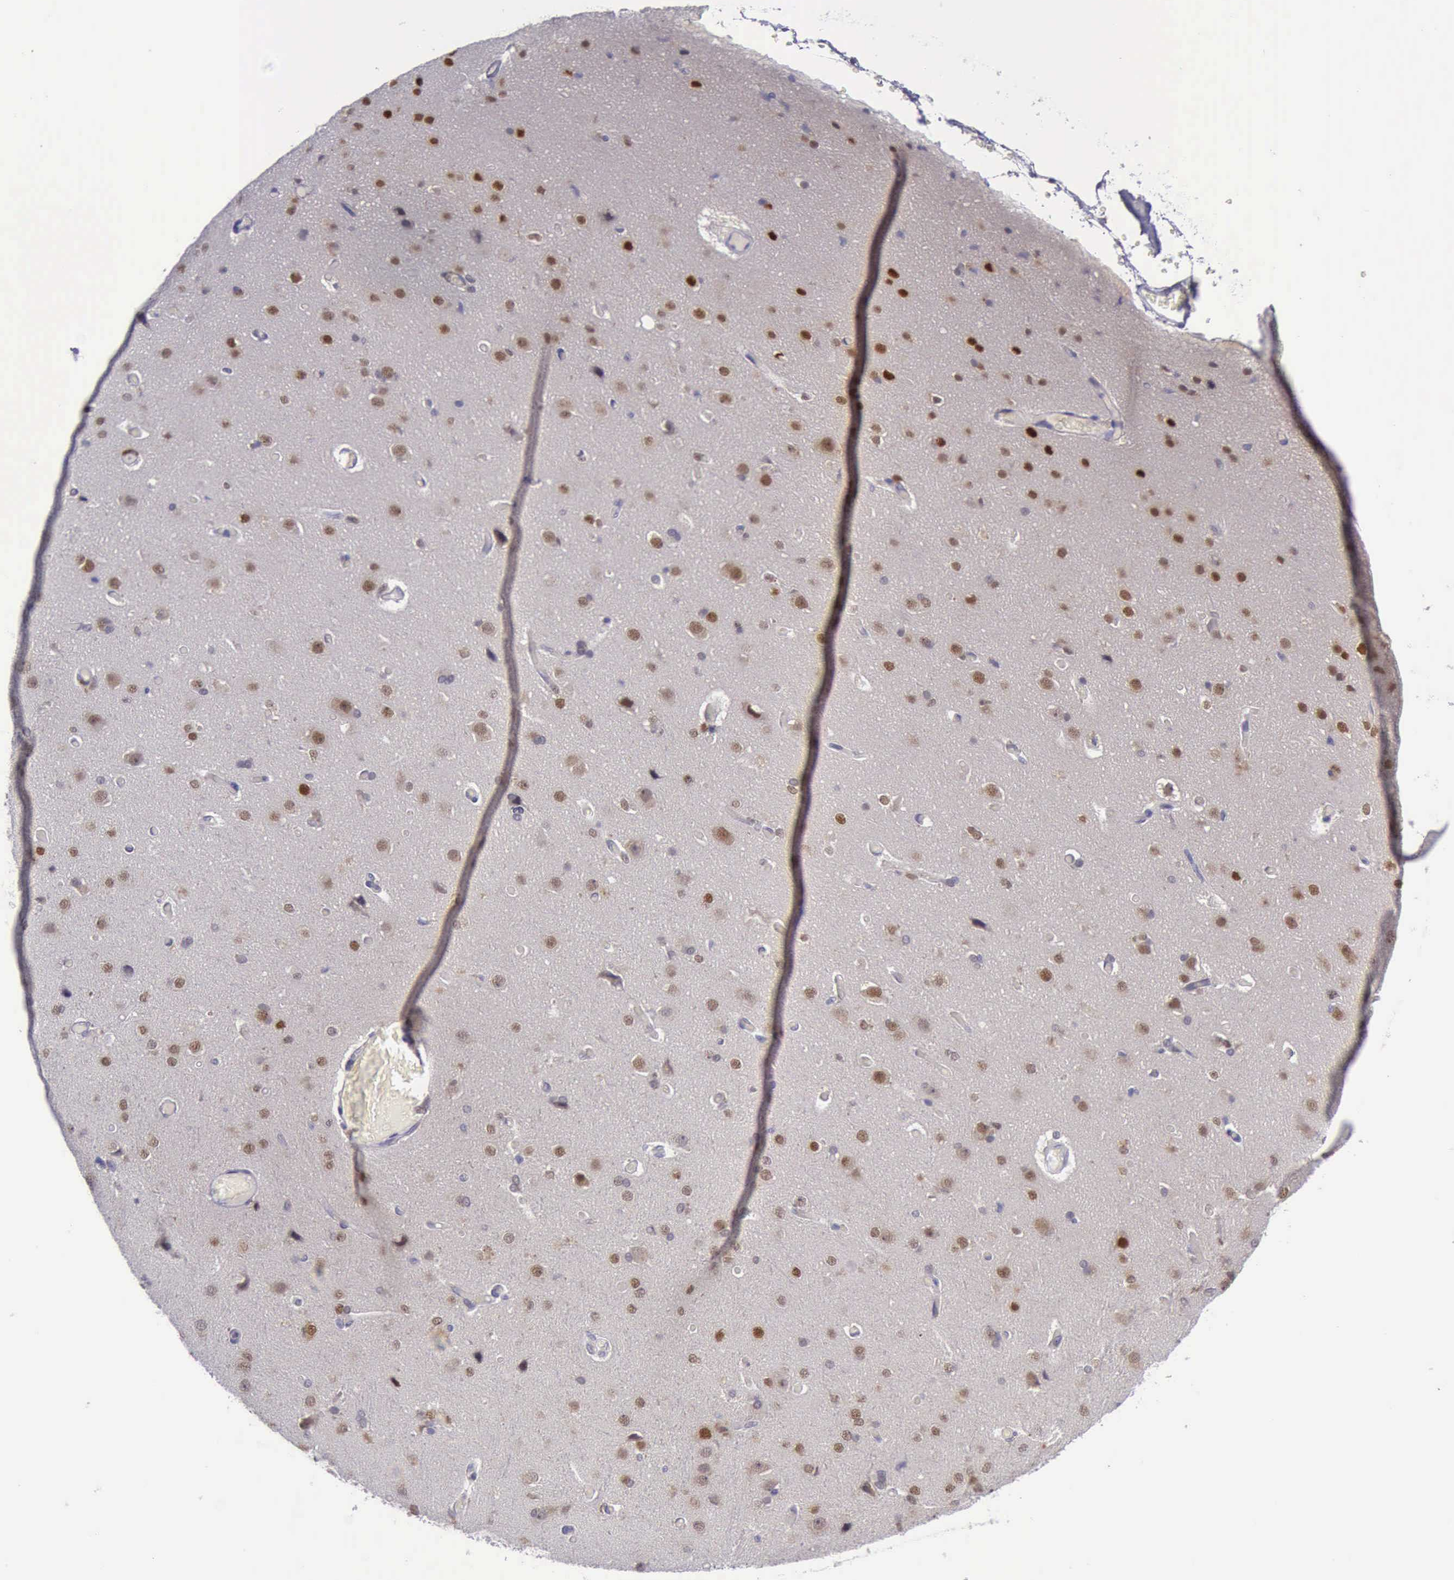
{"staining": {"intensity": "negative", "quantity": "none", "location": "none"}, "tissue": "cerebral cortex", "cell_type": "Endothelial cells", "image_type": "normal", "snomed": [{"axis": "morphology", "description": "Normal tissue, NOS"}, {"axis": "morphology", "description": "Glioma, malignant, High grade"}, {"axis": "topography", "description": "Cerebral cortex"}], "caption": "Cerebral cortex was stained to show a protein in brown. There is no significant staining in endothelial cells. The staining is performed using DAB brown chromogen with nuclei counter-stained in using hematoxylin.", "gene": "ARNT2", "patient": {"sex": "male", "age": 77}}